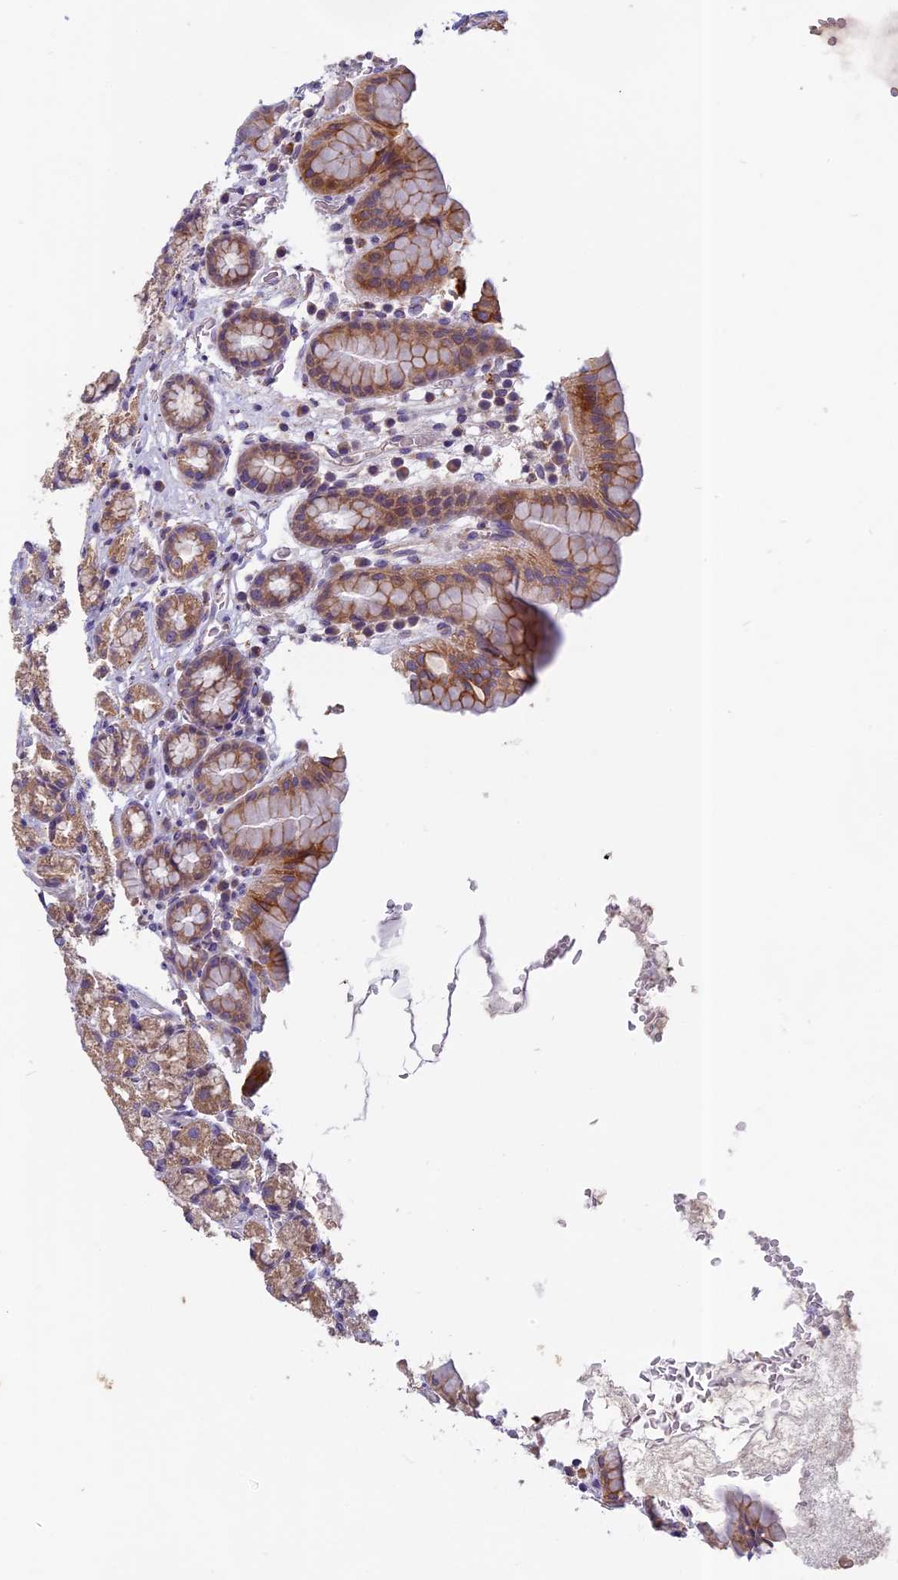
{"staining": {"intensity": "moderate", "quantity": ">75%", "location": "cytoplasmic/membranous"}, "tissue": "stomach", "cell_type": "Glandular cells", "image_type": "normal", "snomed": [{"axis": "morphology", "description": "Normal tissue, NOS"}, {"axis": "topography", "description": "Stomach, upper"}, {"axis": "topography", "description": "Stomach, lower"}, {"axis": "topography", "description": "Small intestine"}], "caption": "Protein staining demonstrates moderate cytoplasmic/membranous staining in approximately >75% of glandular cells in normal stomach.", "gene": "SEMA7A", "patient": {"sex": "male", "age": 68}}